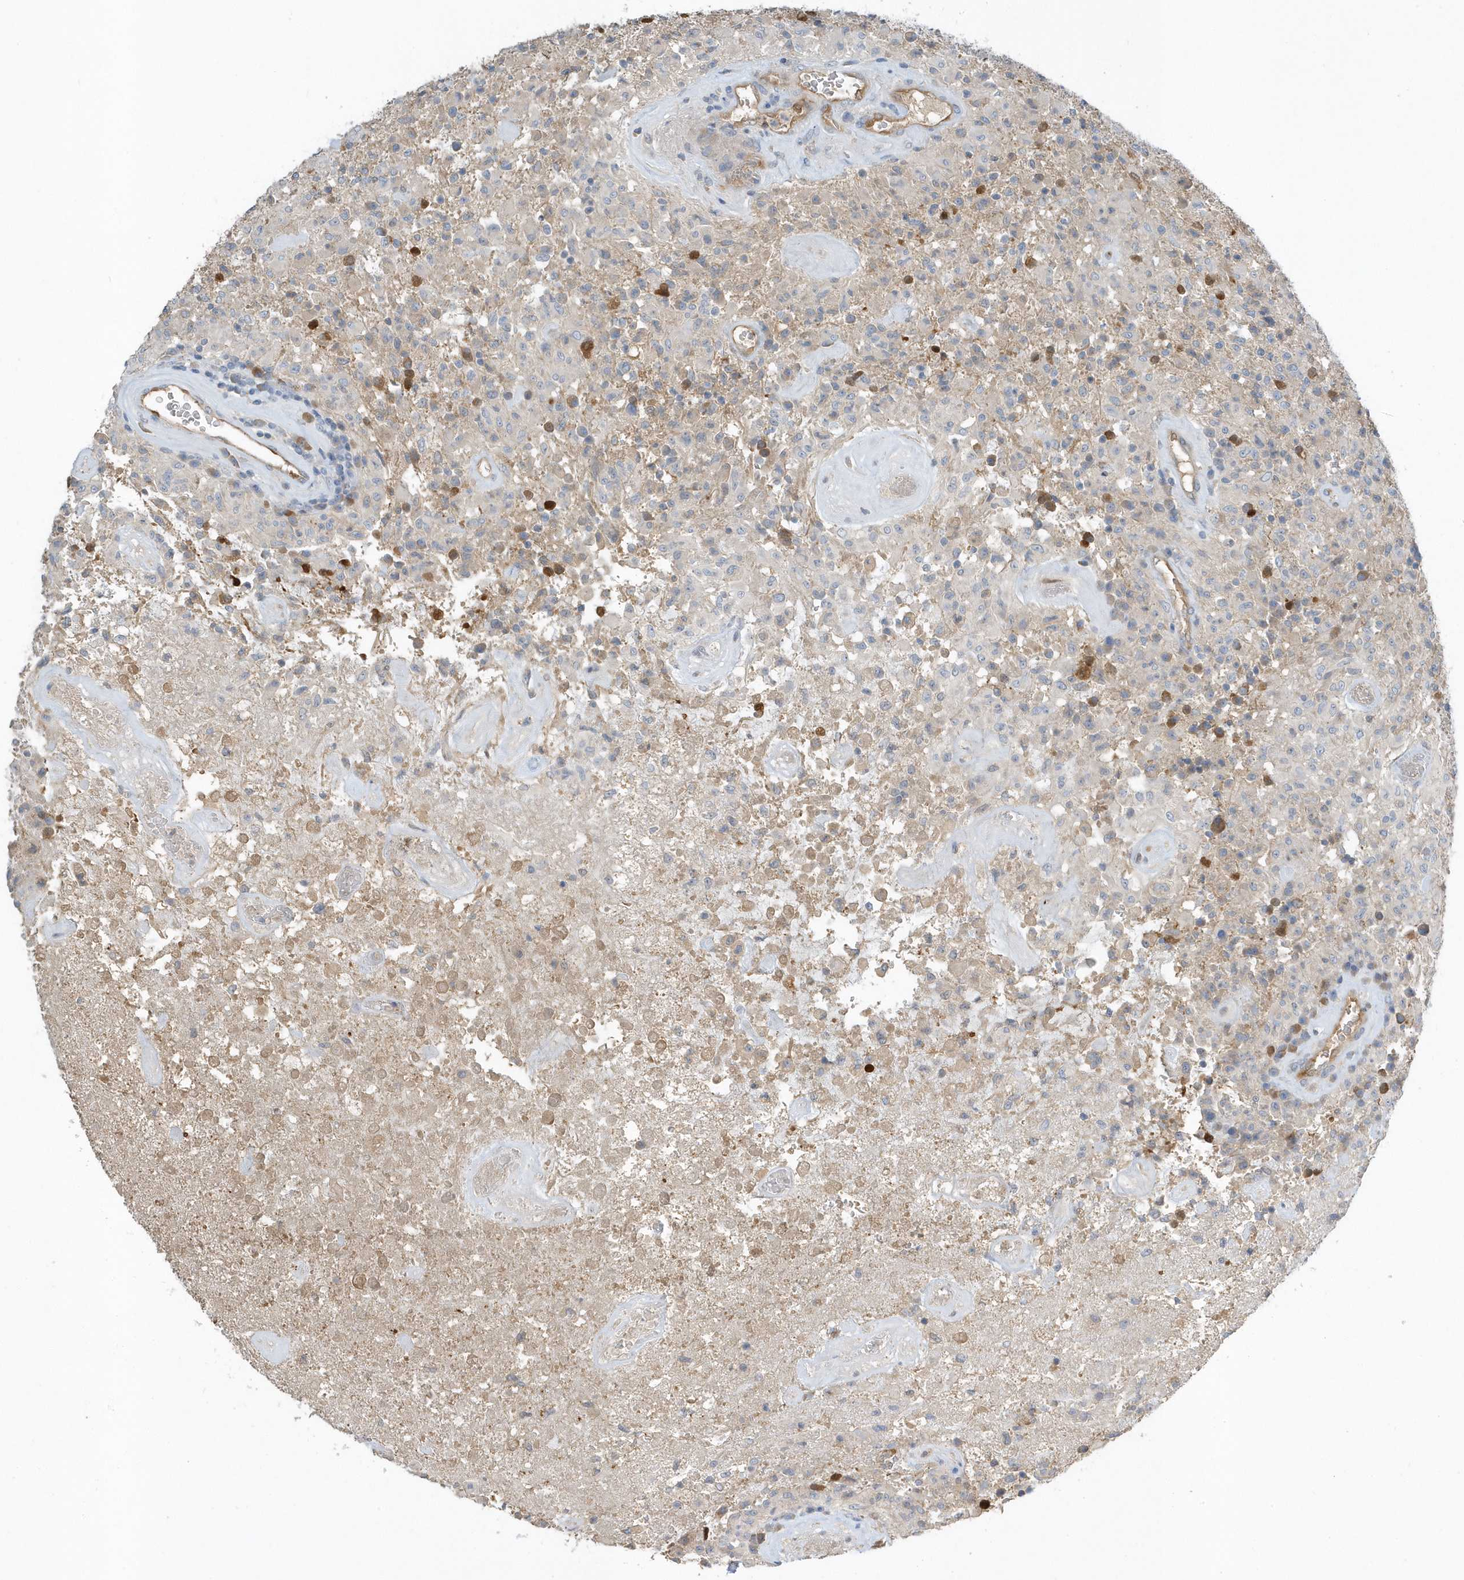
{"staining": {"intensity": "negative", "quantity": "none", "location": "none"}, "tissue": "glioma", "cell_type": "Tumor cells", "image_type": "cancer", "snomed": [{"axis": "morphology", "description": "Glioma, malignant, High grade"}, {"axis": "topography", "description": "Brain"}], "caption": "A histopathology image of malignant glioma (high-grade) stained for a protein demonstrates no brown staining in tumor cells.", "gene": "USP53", "patient": {"sex": "female", "age": 57}}